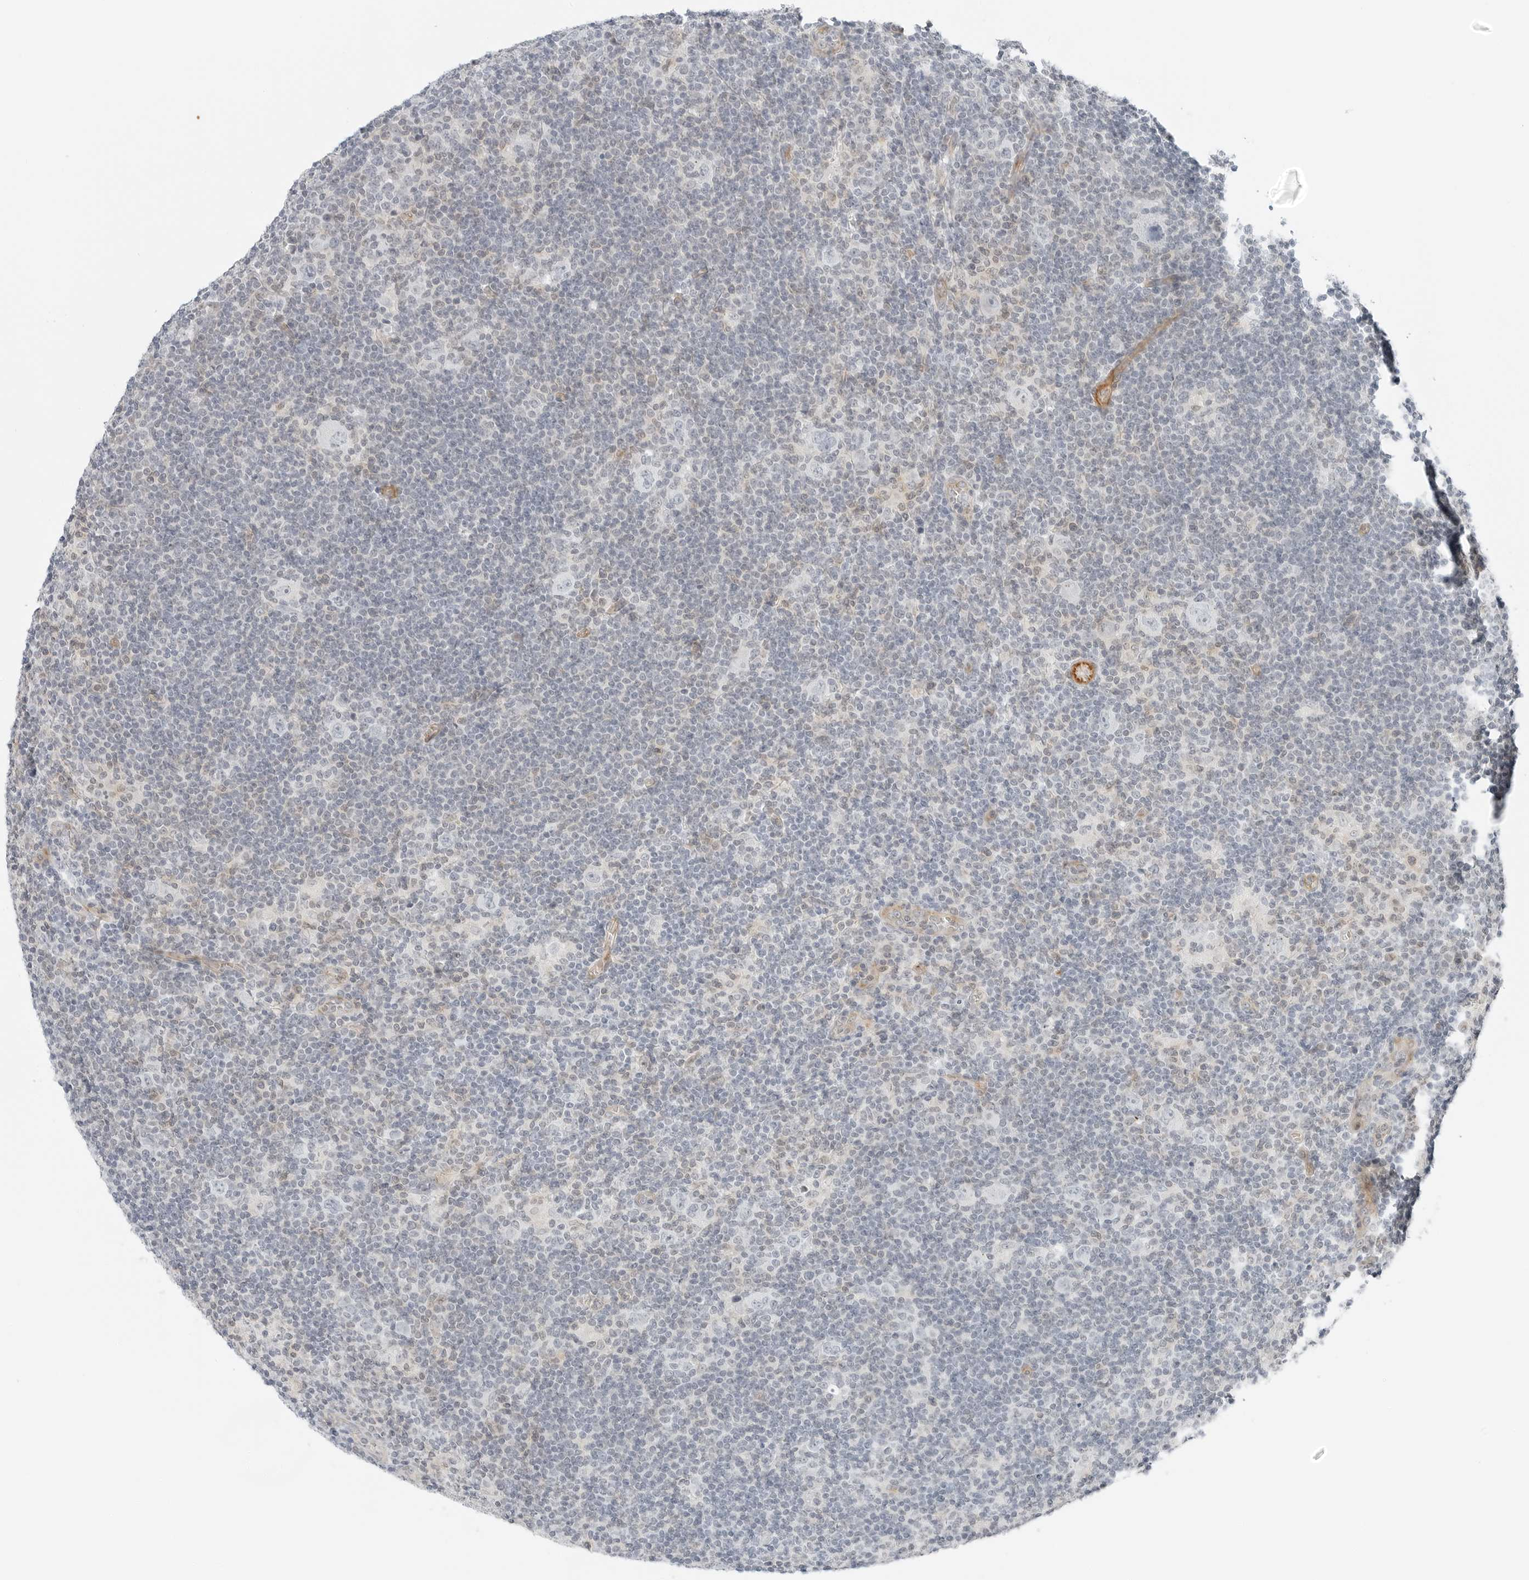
{"staining": {"intensity": "negative", "quantity": "none", "location": "none"}, "tissue": "lymphoma", "cell_type": "Tumor cells", "image_type": "cancer", "snomed": [{"axis": "morphology", "description": "Hodgkin's disease, NOS"}, {"axis": "topography", "description": "Lymph node"}], "caption": "A photomicrograph of human Hodgkin's disease is negative for staining in tumor cells.", "gene": "IQCC", "patient": {"sex": "female", "age": 57}}